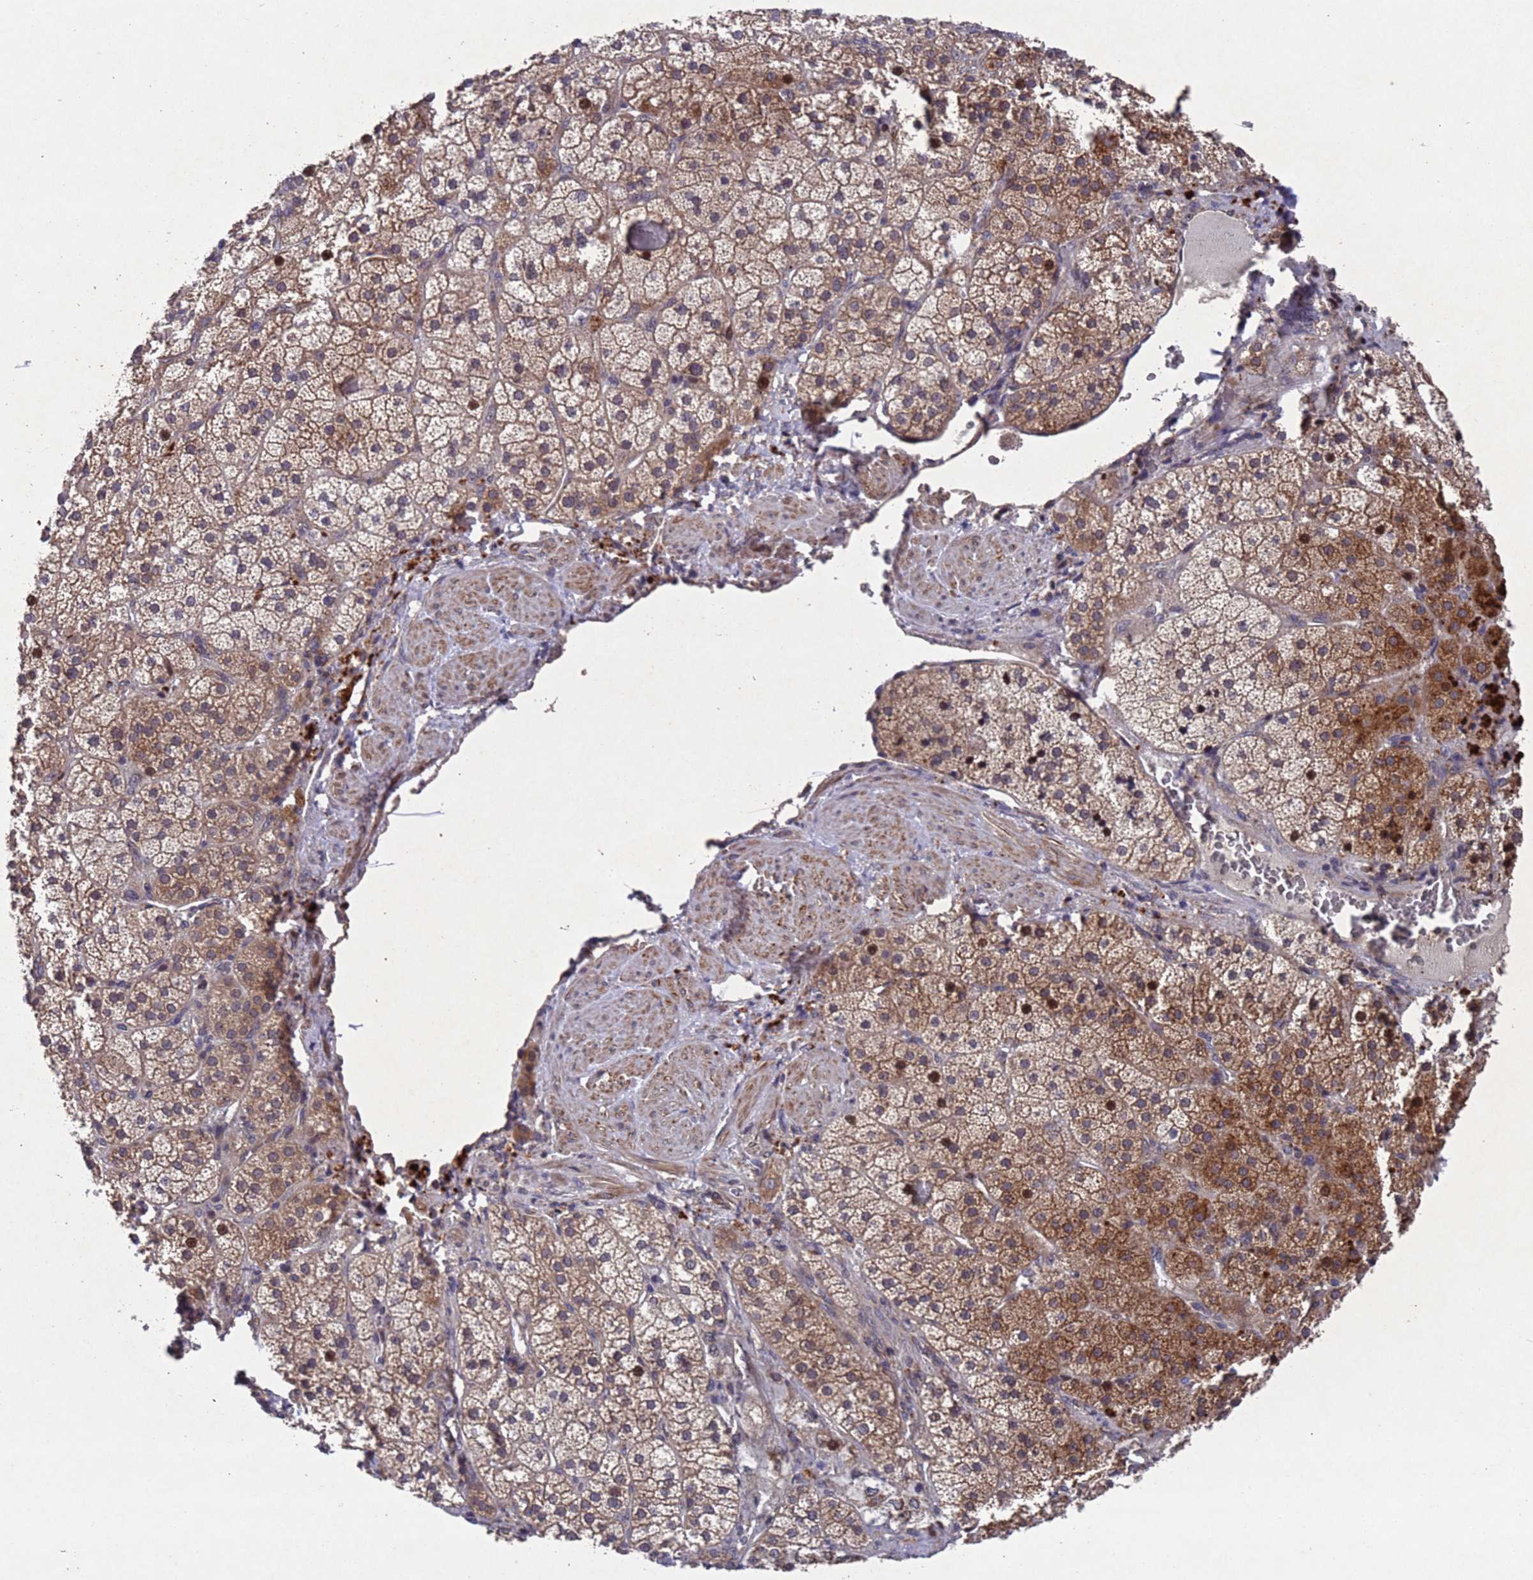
{"staining": {"intensity": "strong", "quantity": ">75%", "location": "cytoplasmic/membranous,nuclear"}, "tissue": "adrenal gland", "cell_type": "Glandular cells", "image_type": "normal", "snomed": [{"axis": "morphology", "description": "Normal tissue, NOS"}, {"axis": "topography", "description": "Adrenal gland"}], "caption": "A high amount of strong cytoplasmic/membranous,nuclear staining is identified in about >75% of glandular cells in normal adrenal gland. (IHC, brightfield microscopy, high magnification).", "gene": "TBK1", "patient": {"sex": "male", "age": 57}}